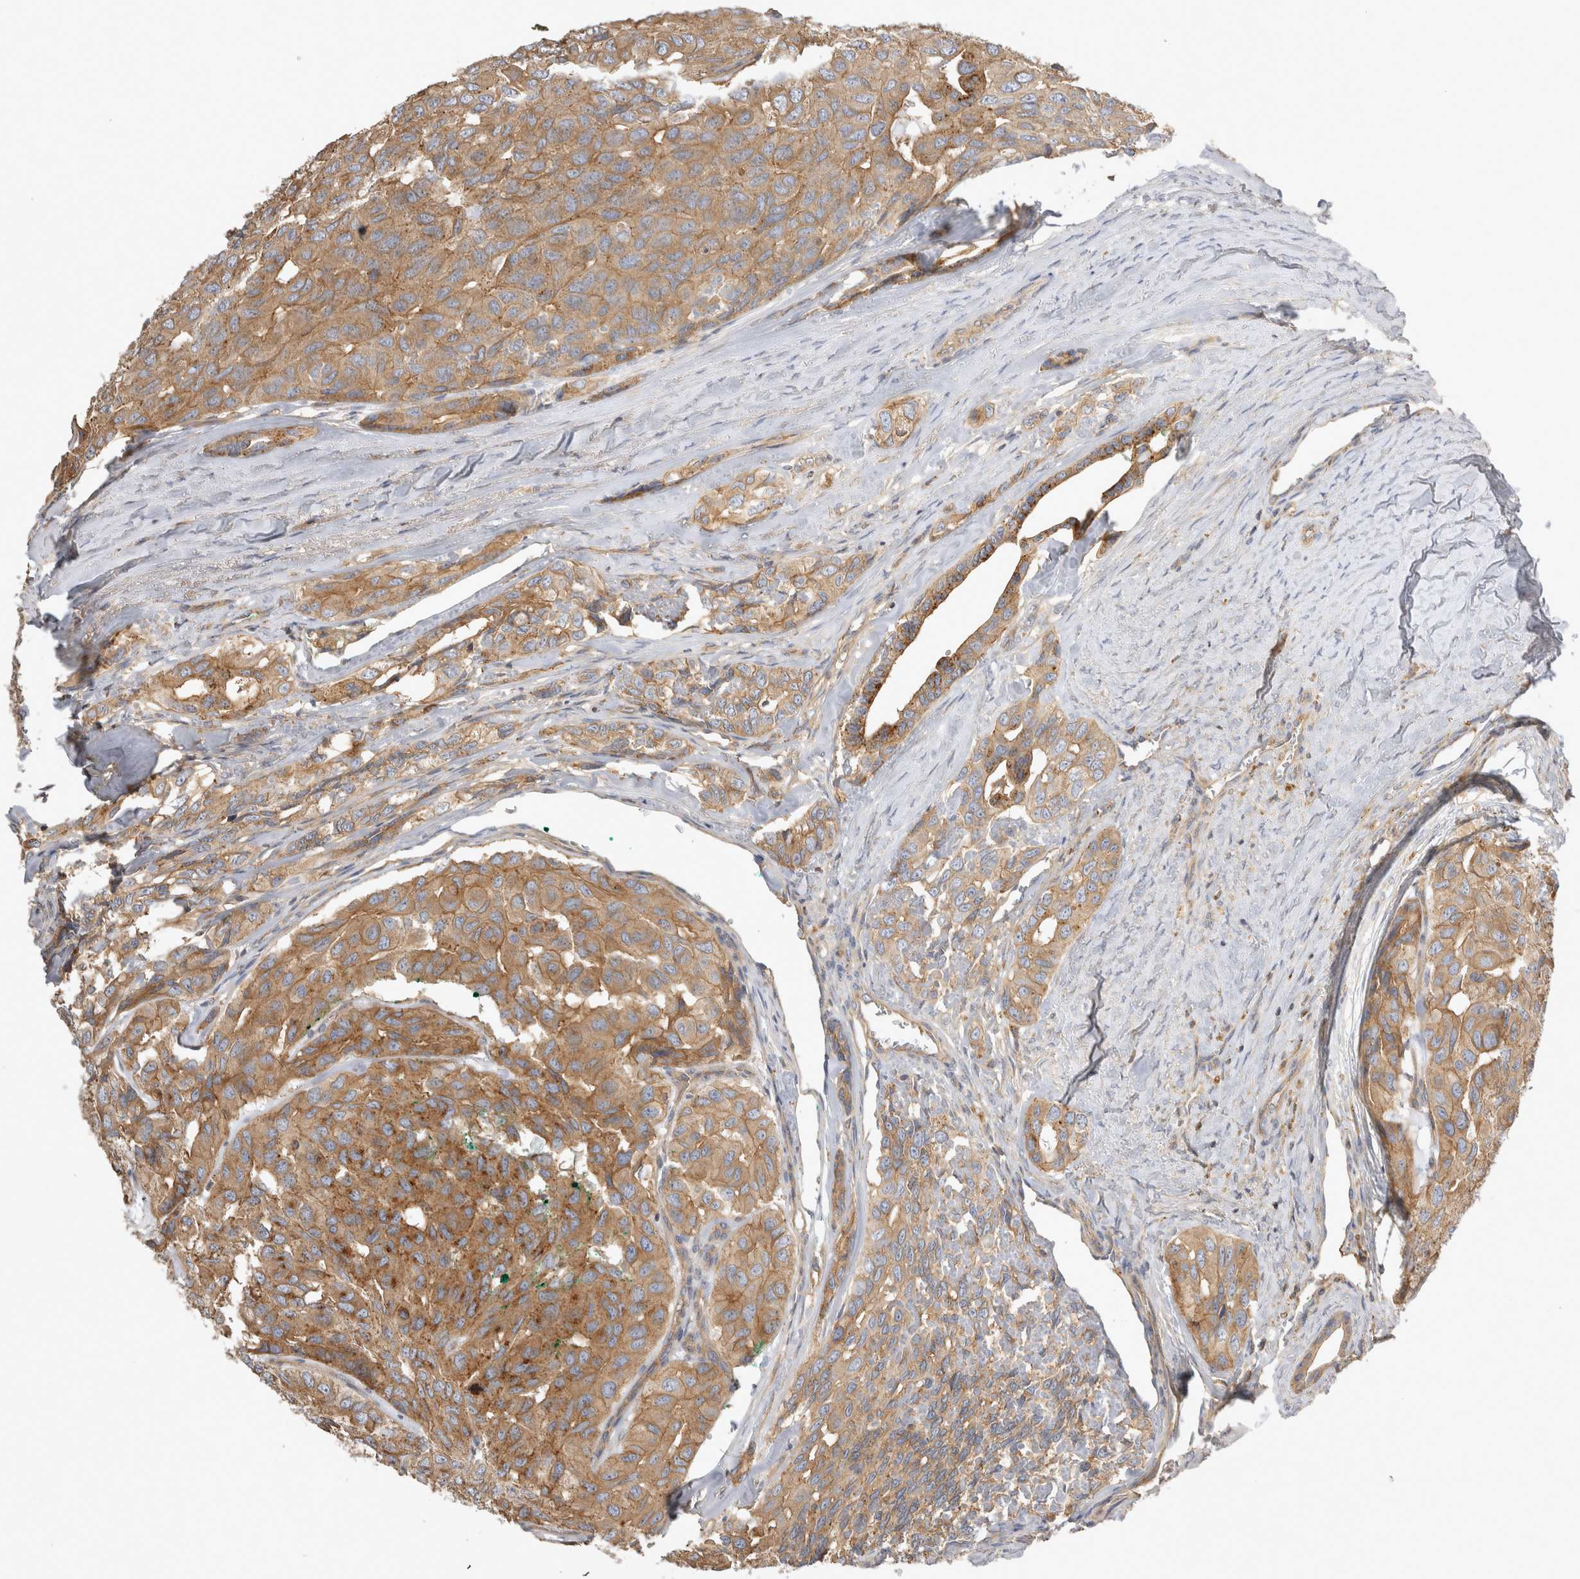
{"staining": {"intensity": "moderate", "quantity": ">75%", "location": "cytoplasmic/membranous"}, "tissue": "head and neck cancer", "cell_type": "Tumor cells", "image_type": "cancer", "snomed": [{"axis": "morphology", "description": "Adenocarcinoma, NOS"}, {"axis": "topography", "description": "Salivary gland, NOS"}, {"axis": "topography", "description": "Head-Neck"}], "caption": "Tumor cells exhibit moderate cytoplasmic/membranous staining in approximately >75% of cells in adenocarcinoma (head and neck). The protein is shown in brown color, while the nuclei are stained blue.", "gene": "CHMP6", "patient": {"sex": "female", "age": 76}}